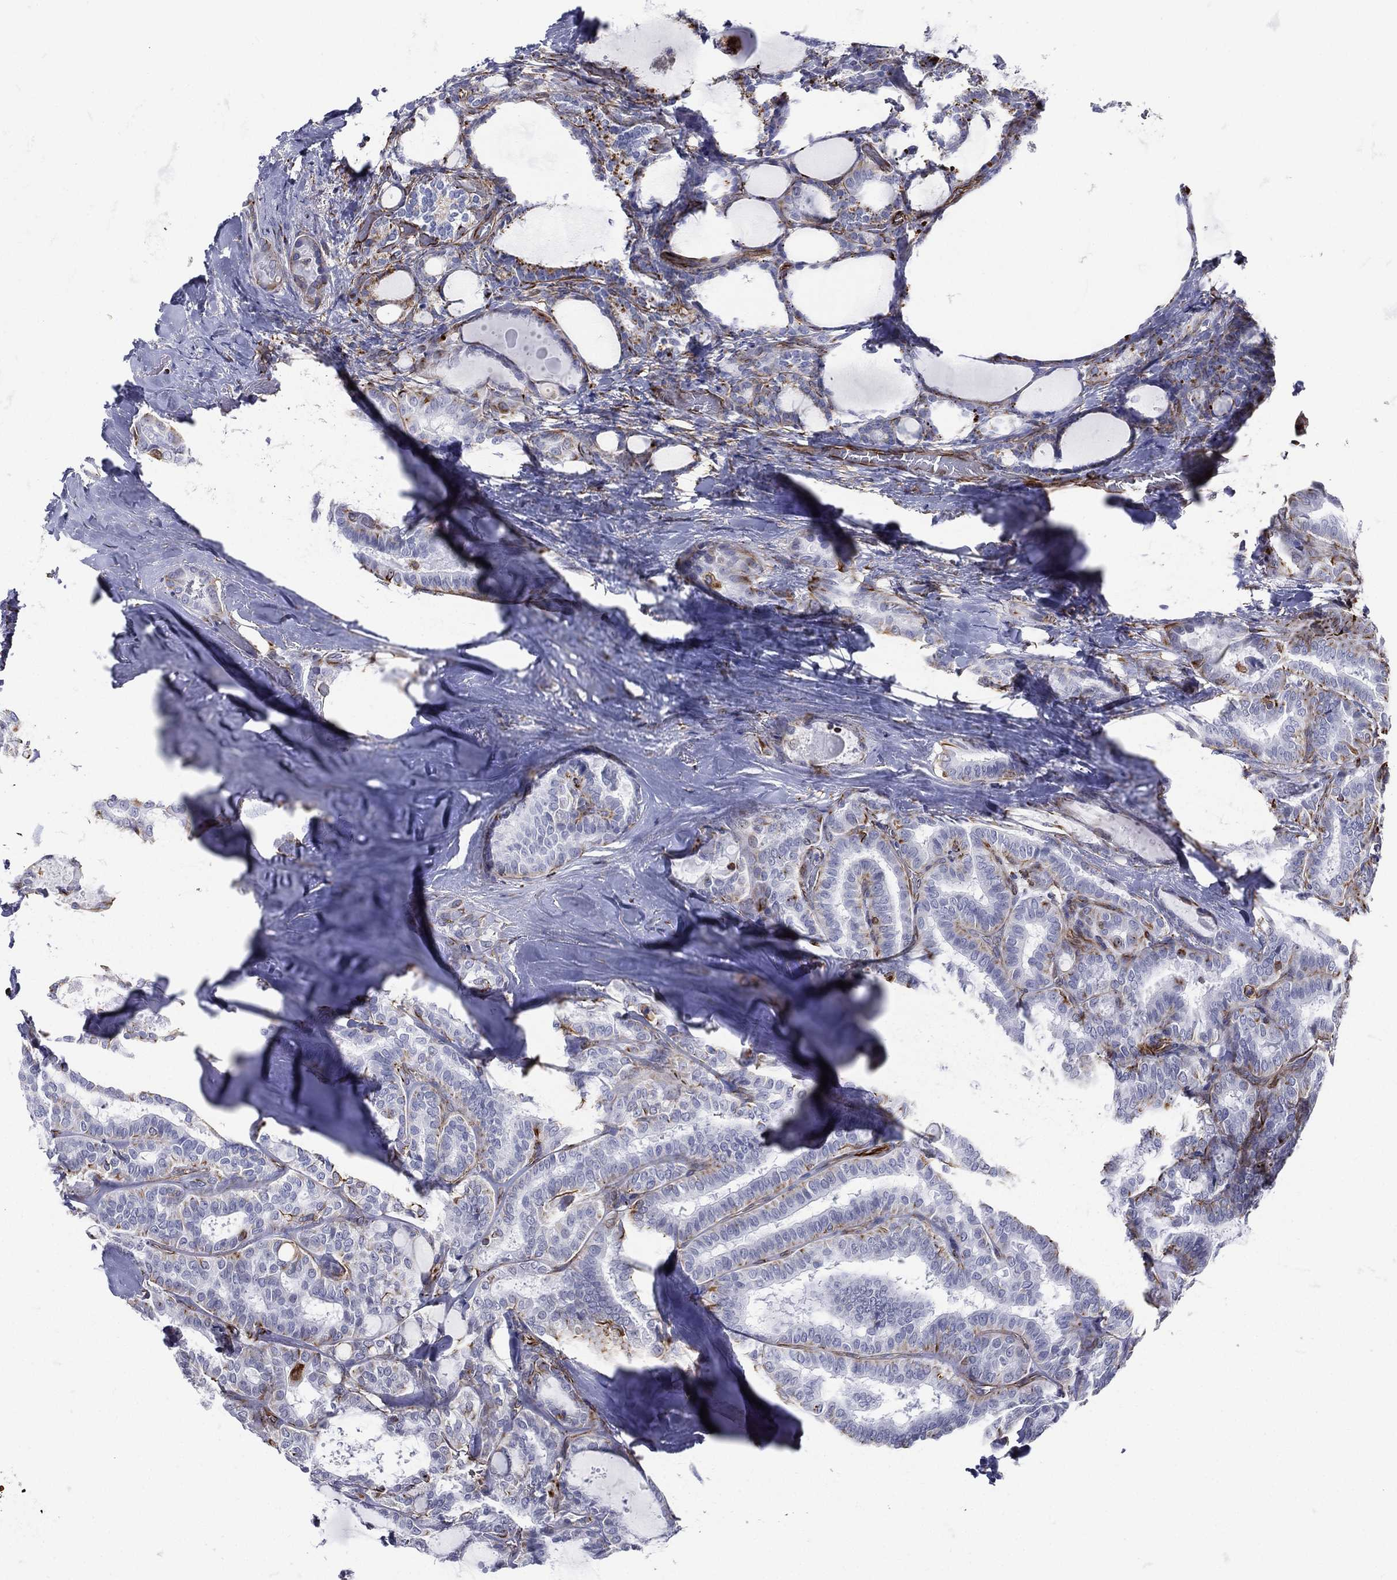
{"staining": {"intensity": "moderate", "quantity": "<25%", "location": "cytoplasmic/membranous"}, "tissue": "thyroid cancer", "cell_type": "Tumor cells", "image_type": "cancer", "snomed": [{"axis": "morphology", "description": "Papillary adenocarcinoma, NOS"}, {"axis": "topography", "description": "Thyroid gland"}], "caption": "The image exhibits immunohistochemical staining of papillary adenocarcinoma (thyroid). There is moderate cytoplasmic/membranous staining is seen in about <25% of tumor cells.", "gene": "MAS1", "patient": {"sex": "female", "age": 39}}